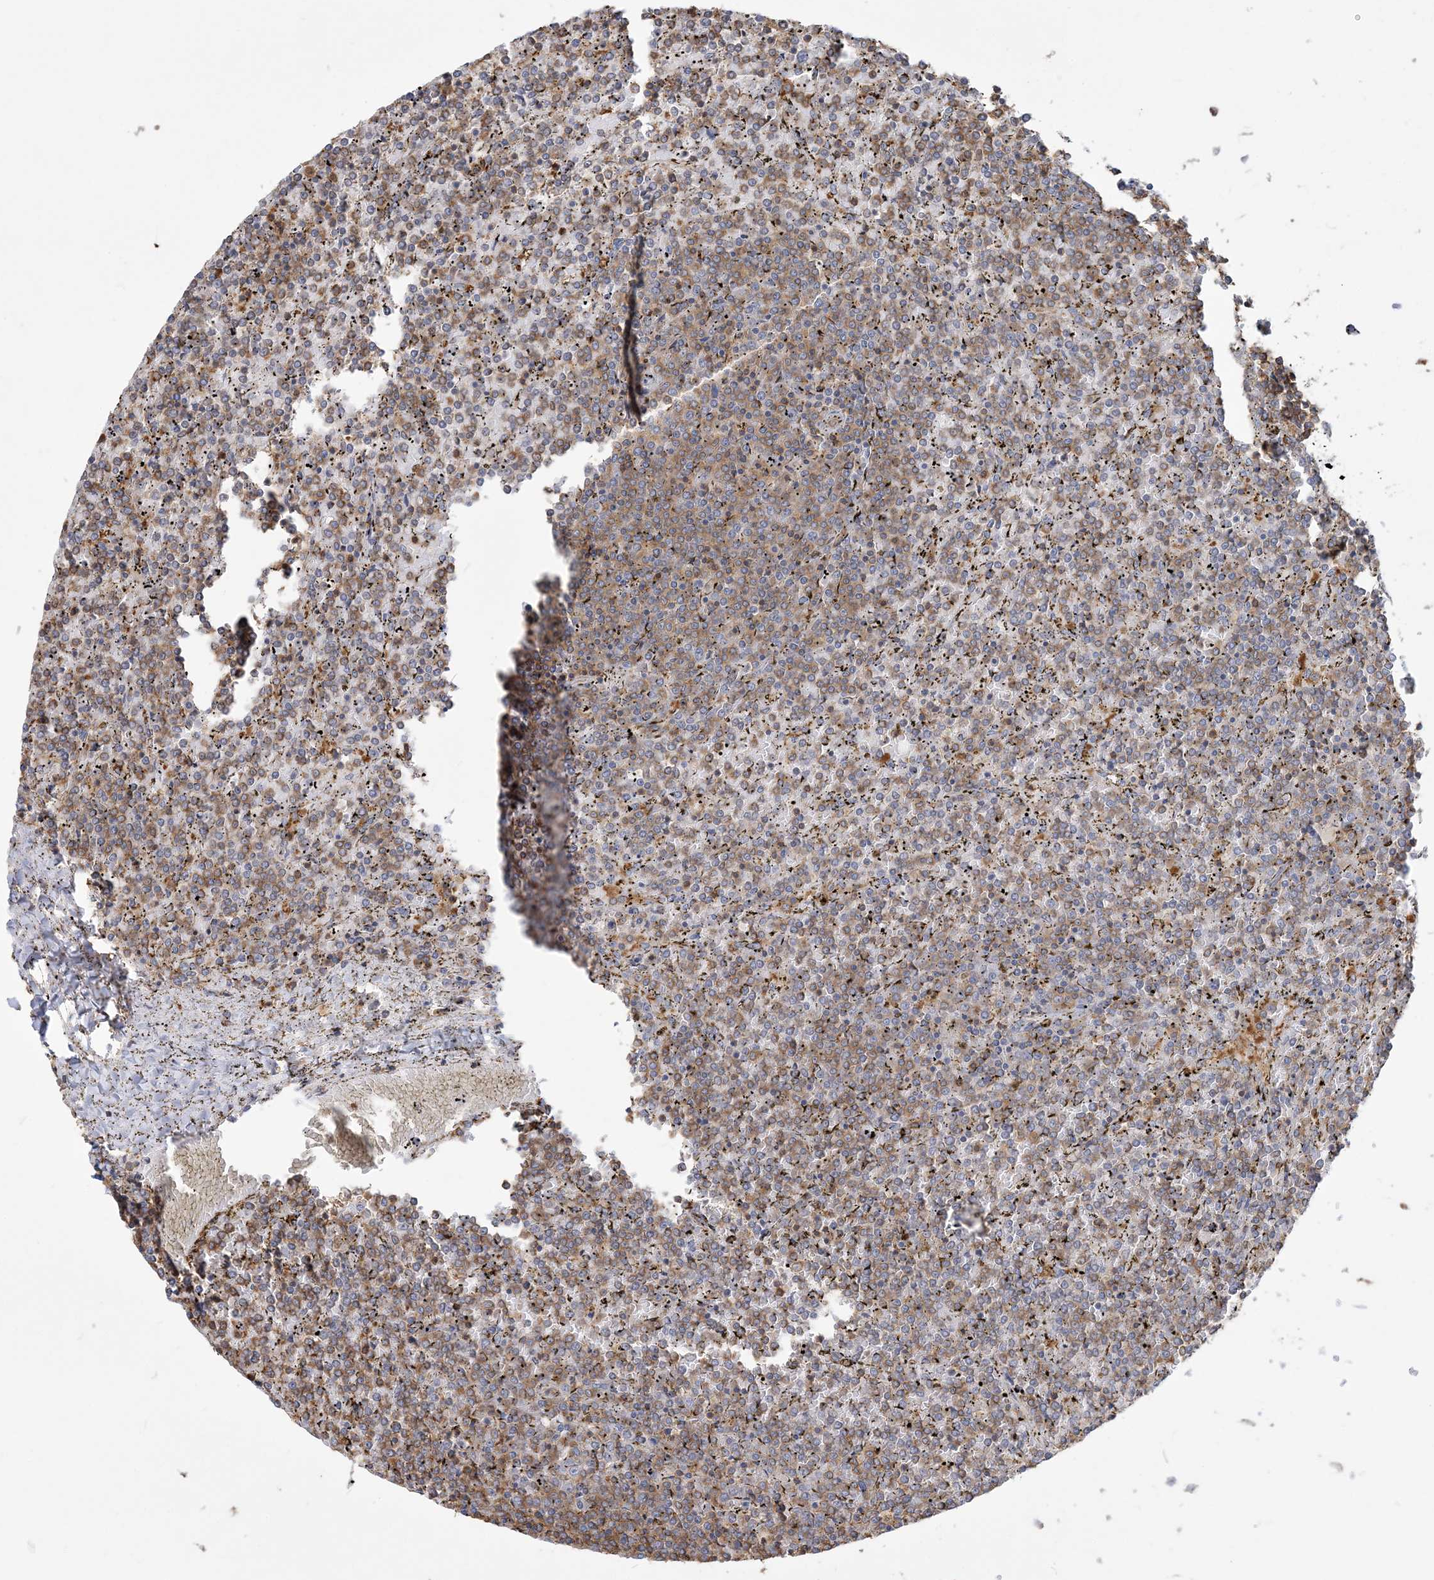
{"staining": {"intensity": "weak", "quantity": "25%-75%", "location": "cytoplasmic/membranous"}, "tissue": "lymphoma", "cell_type": "Tumor cells", "image_type": "cancer", "snomed": [{"axis": "morphology", "description": "Malignant lymphoma, non-Hodgkin's type, Low grade"}, {"axis": "topography", "description": "Spleen"}], "caption": "Tumor cells show low levels of weak cytoplasmic/membranous expression in approximately 25%-75% of cells in low-grade malignant lymphoma, non-Hodgkin's type. Using DAB (3,3'-diaminobenzidine) (brown) and hematoxylin (blue) stains, captured at high magnification using brightfield microscopy.", "gene": "ANKS1A", "patient": {"sex": "female", "age": 19}}